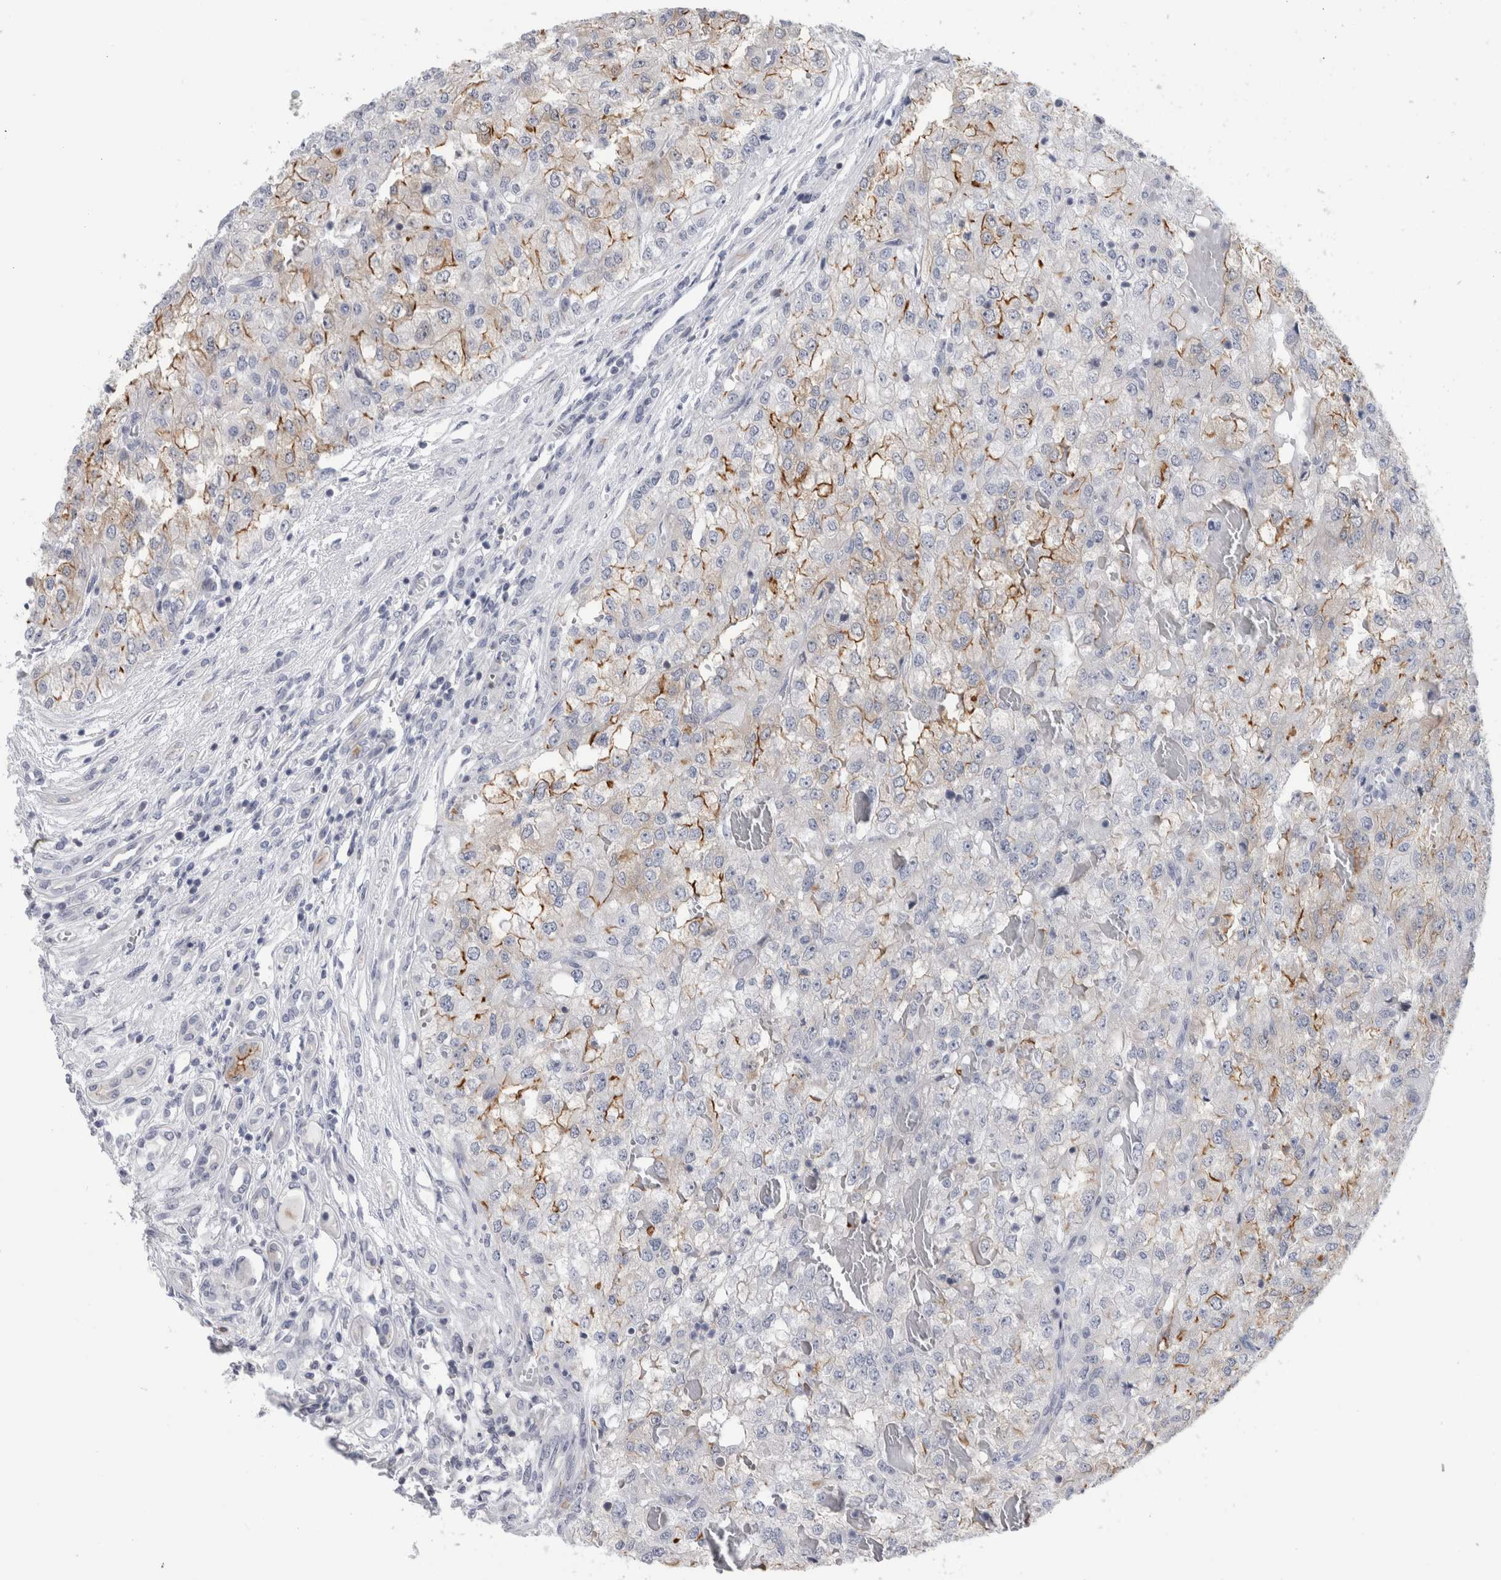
{"staining": {"intensity": "weak", "quantity": "<25%", "location": "cytoplasmic/membranous"}, "tissue": "renal cancer", "cell_type": "Tumor cells", "image_type": "cancer", "snomed": [{"axis": "morphology", "description": "Adenocarcinoma, NOS"}, {"axis": "topography", "description": "Kidney"}], "caption": "Immunohistochemical staining of human renal adenocarcinoma demonstrates no significant positivity in tumor cells. (DAB immunohistochemistry, high magnification).", "gene": "ANKFY1", "patient": {"sex": "female", "age": 54}}